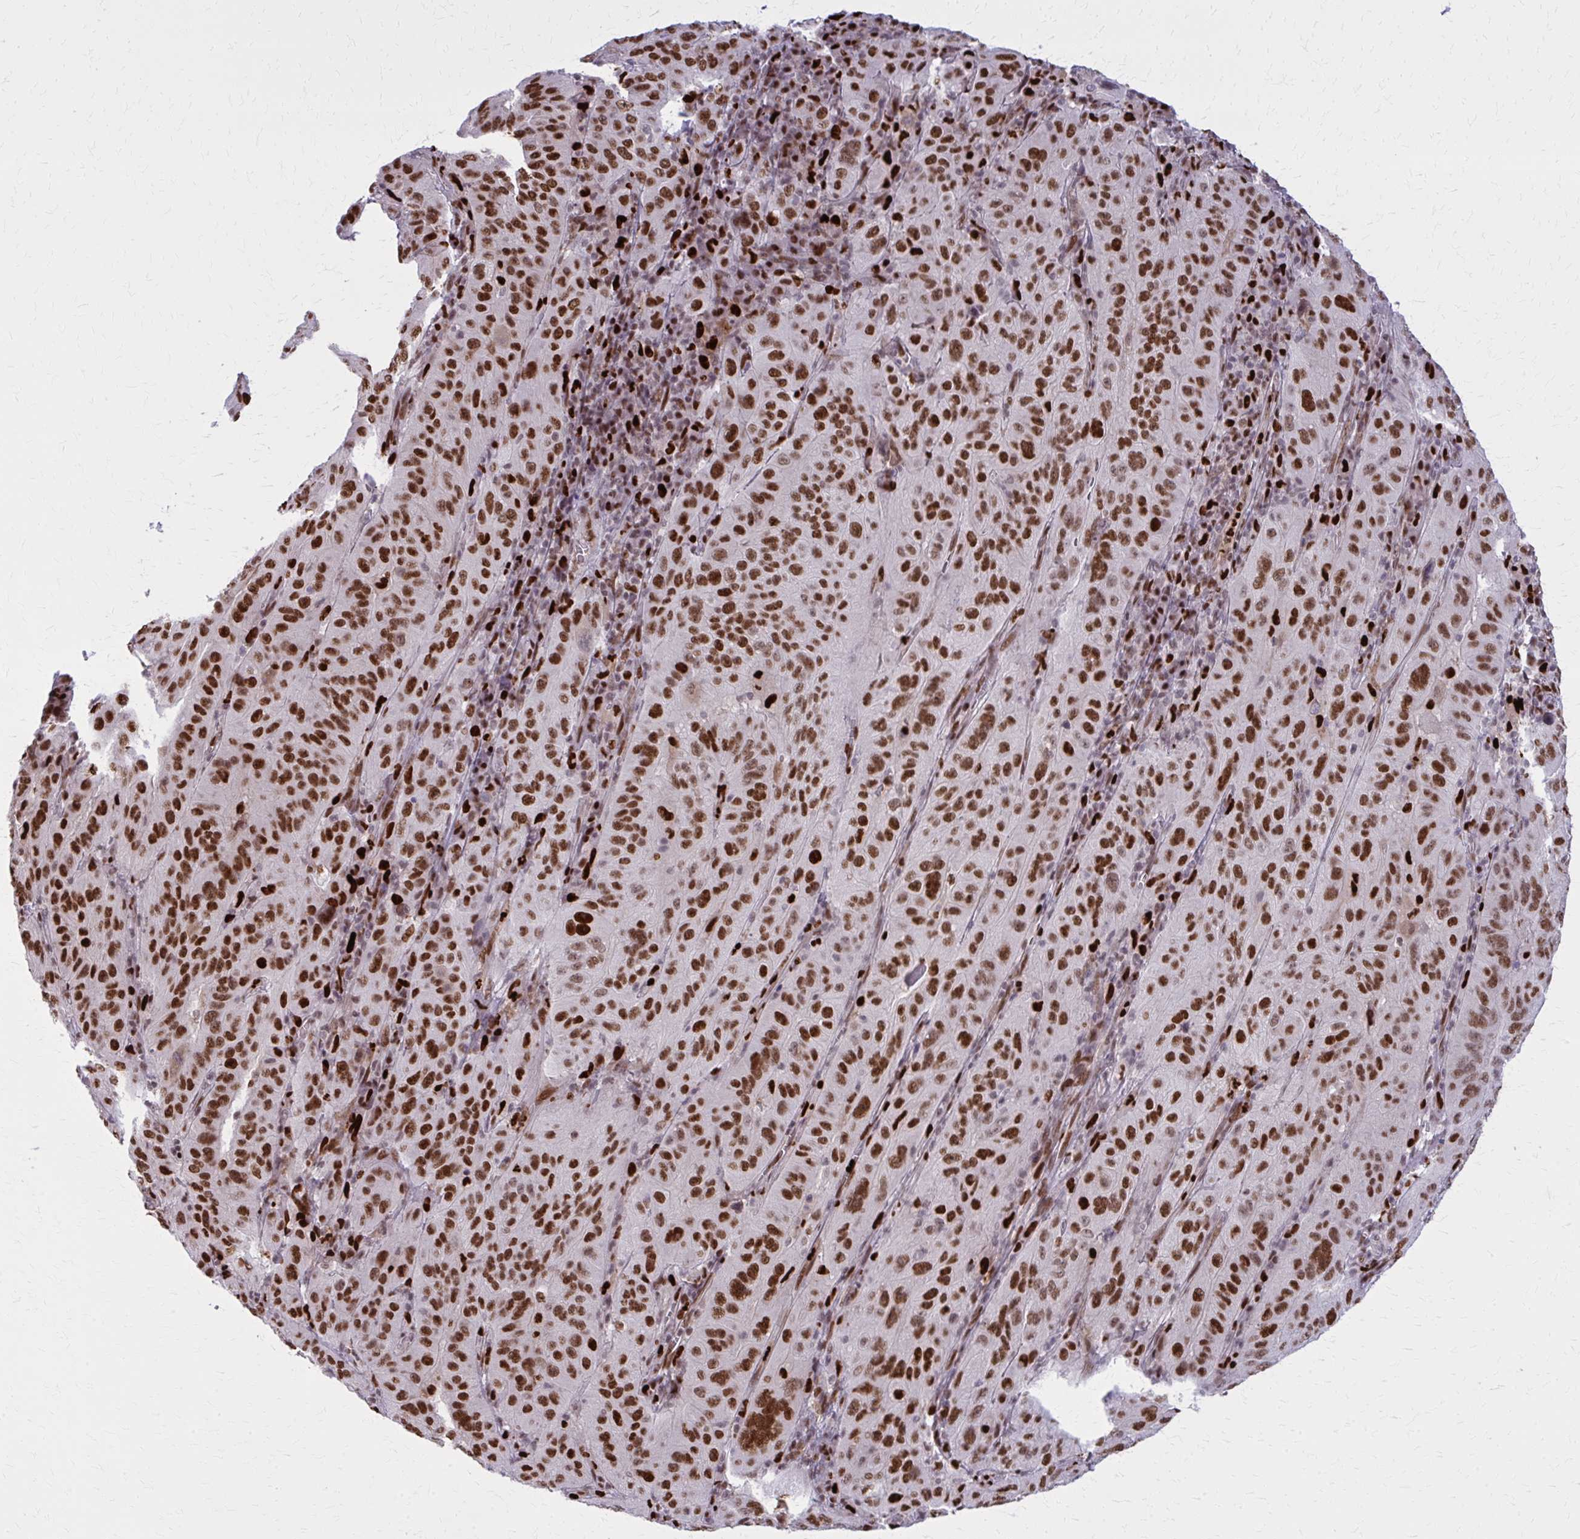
{"staining": {"intensity": "strong", "quantity": ">75%", "location": "nuclear"}, "tissue": "pancreatic cancer", "cell_type": "Tumor cells", "image_type": "cancer", "snomed": [{"axis": "morphology", "description": "Adenocarcinoma, NOS"}, {"axis": "topography", "description": "Pancreas"}], "caption": "Immunohistochemical staining of human pancreatic adenocarcinoma displays high levels of strong nuclear expression in approximately >75% of tumor cells.", "gene": "ZNF559", "patient": {"sex": "male", "age": 63}}